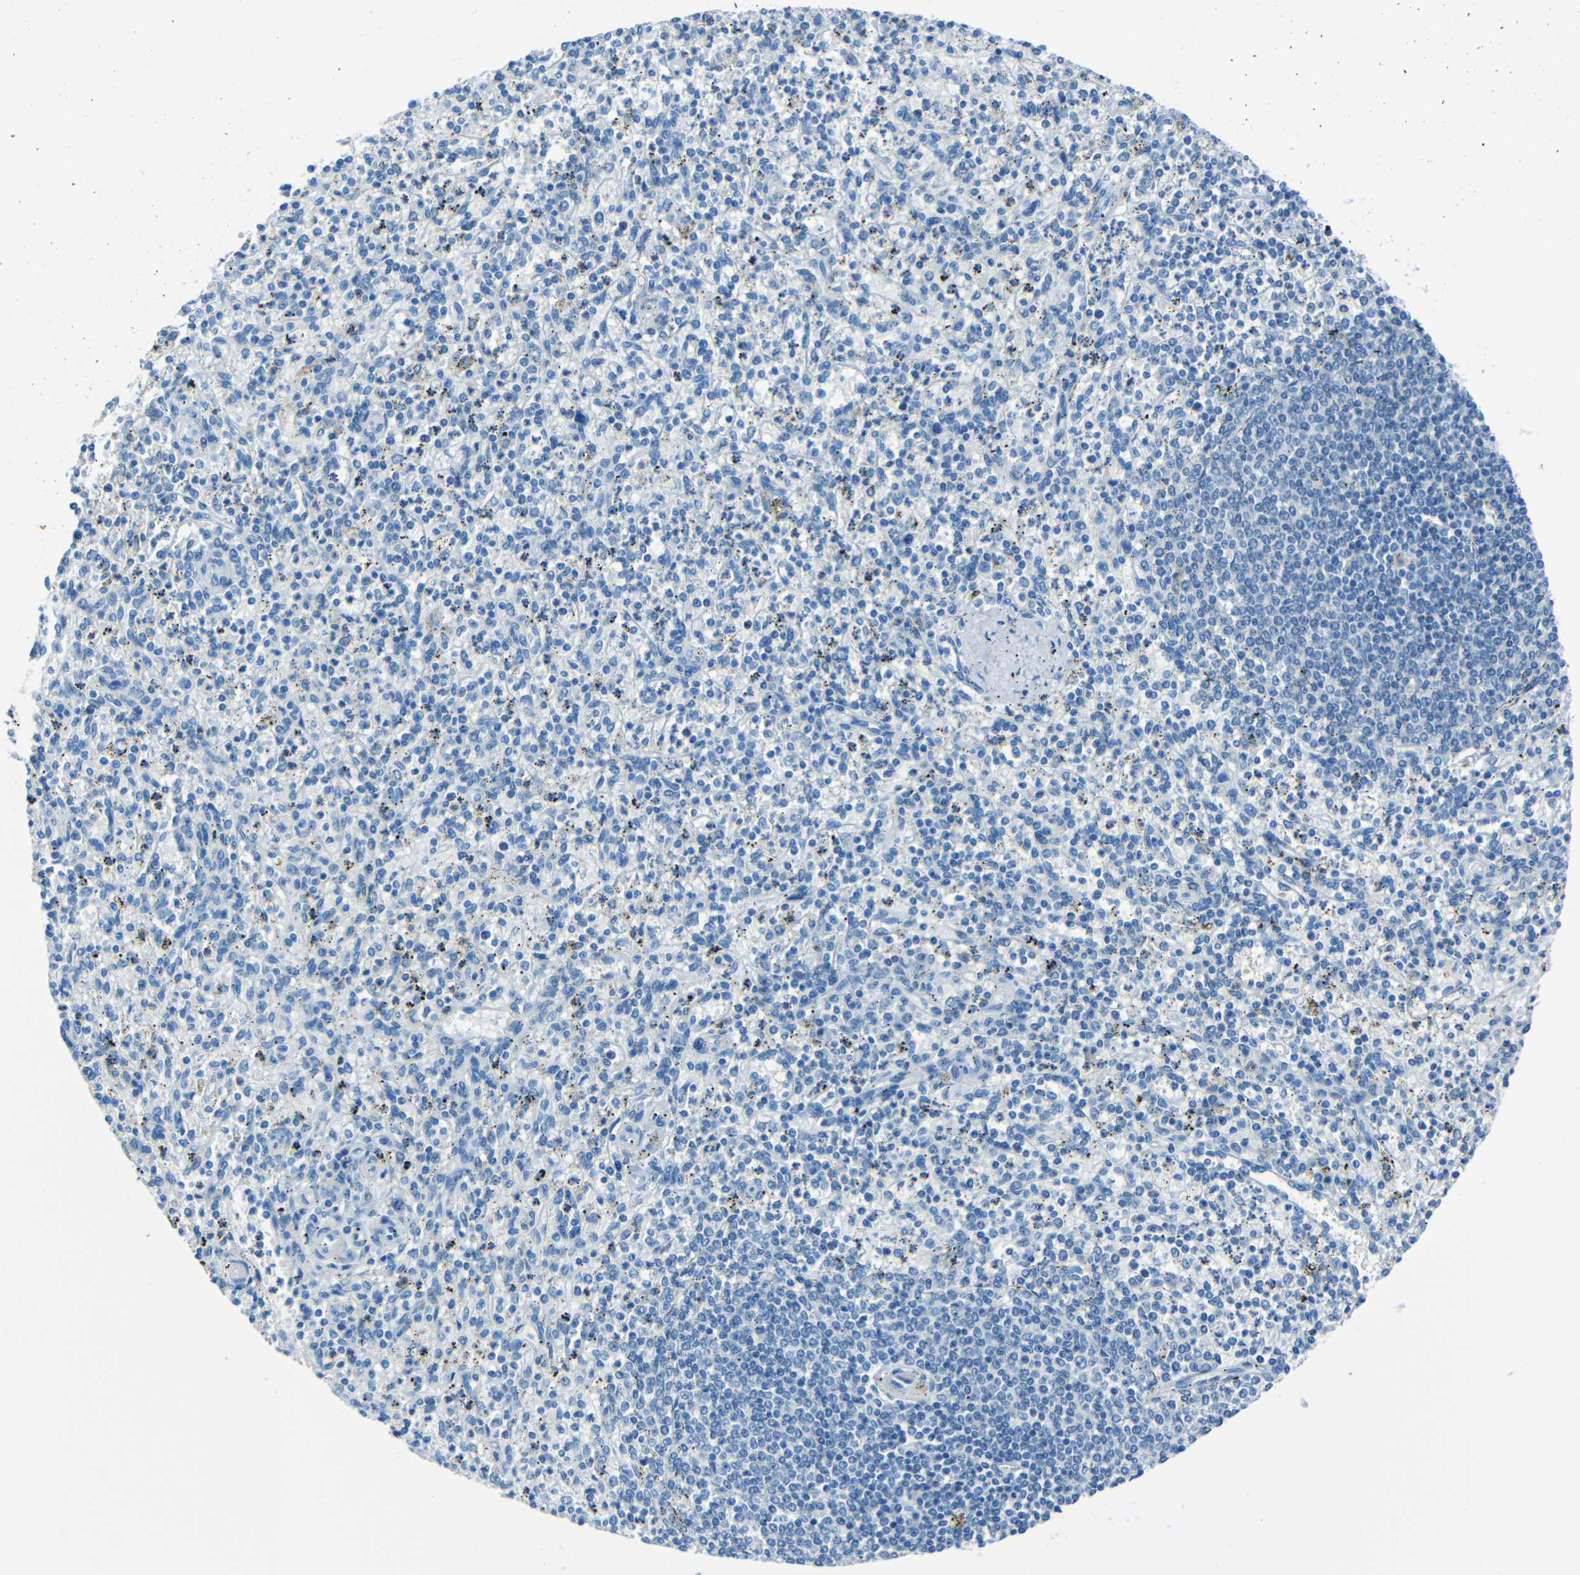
{"staining": {"intensity": "negative", "quantity": "none", "location": "none"}, "tissue": "spleen", "cell_type": "Cells in red pulp", "image_type": "normal", "snomed": [{"axis": "morphology", "description": "Normal tissue, NOS"}, {"axis": "topography", "description": "Spleen"}], "caption": "Immunohistochemistry of normal human spleen demonstrates no staining in cells in red pulp.", "gene": "FBN2", "patient": {"sex": "male", "age": 72}}